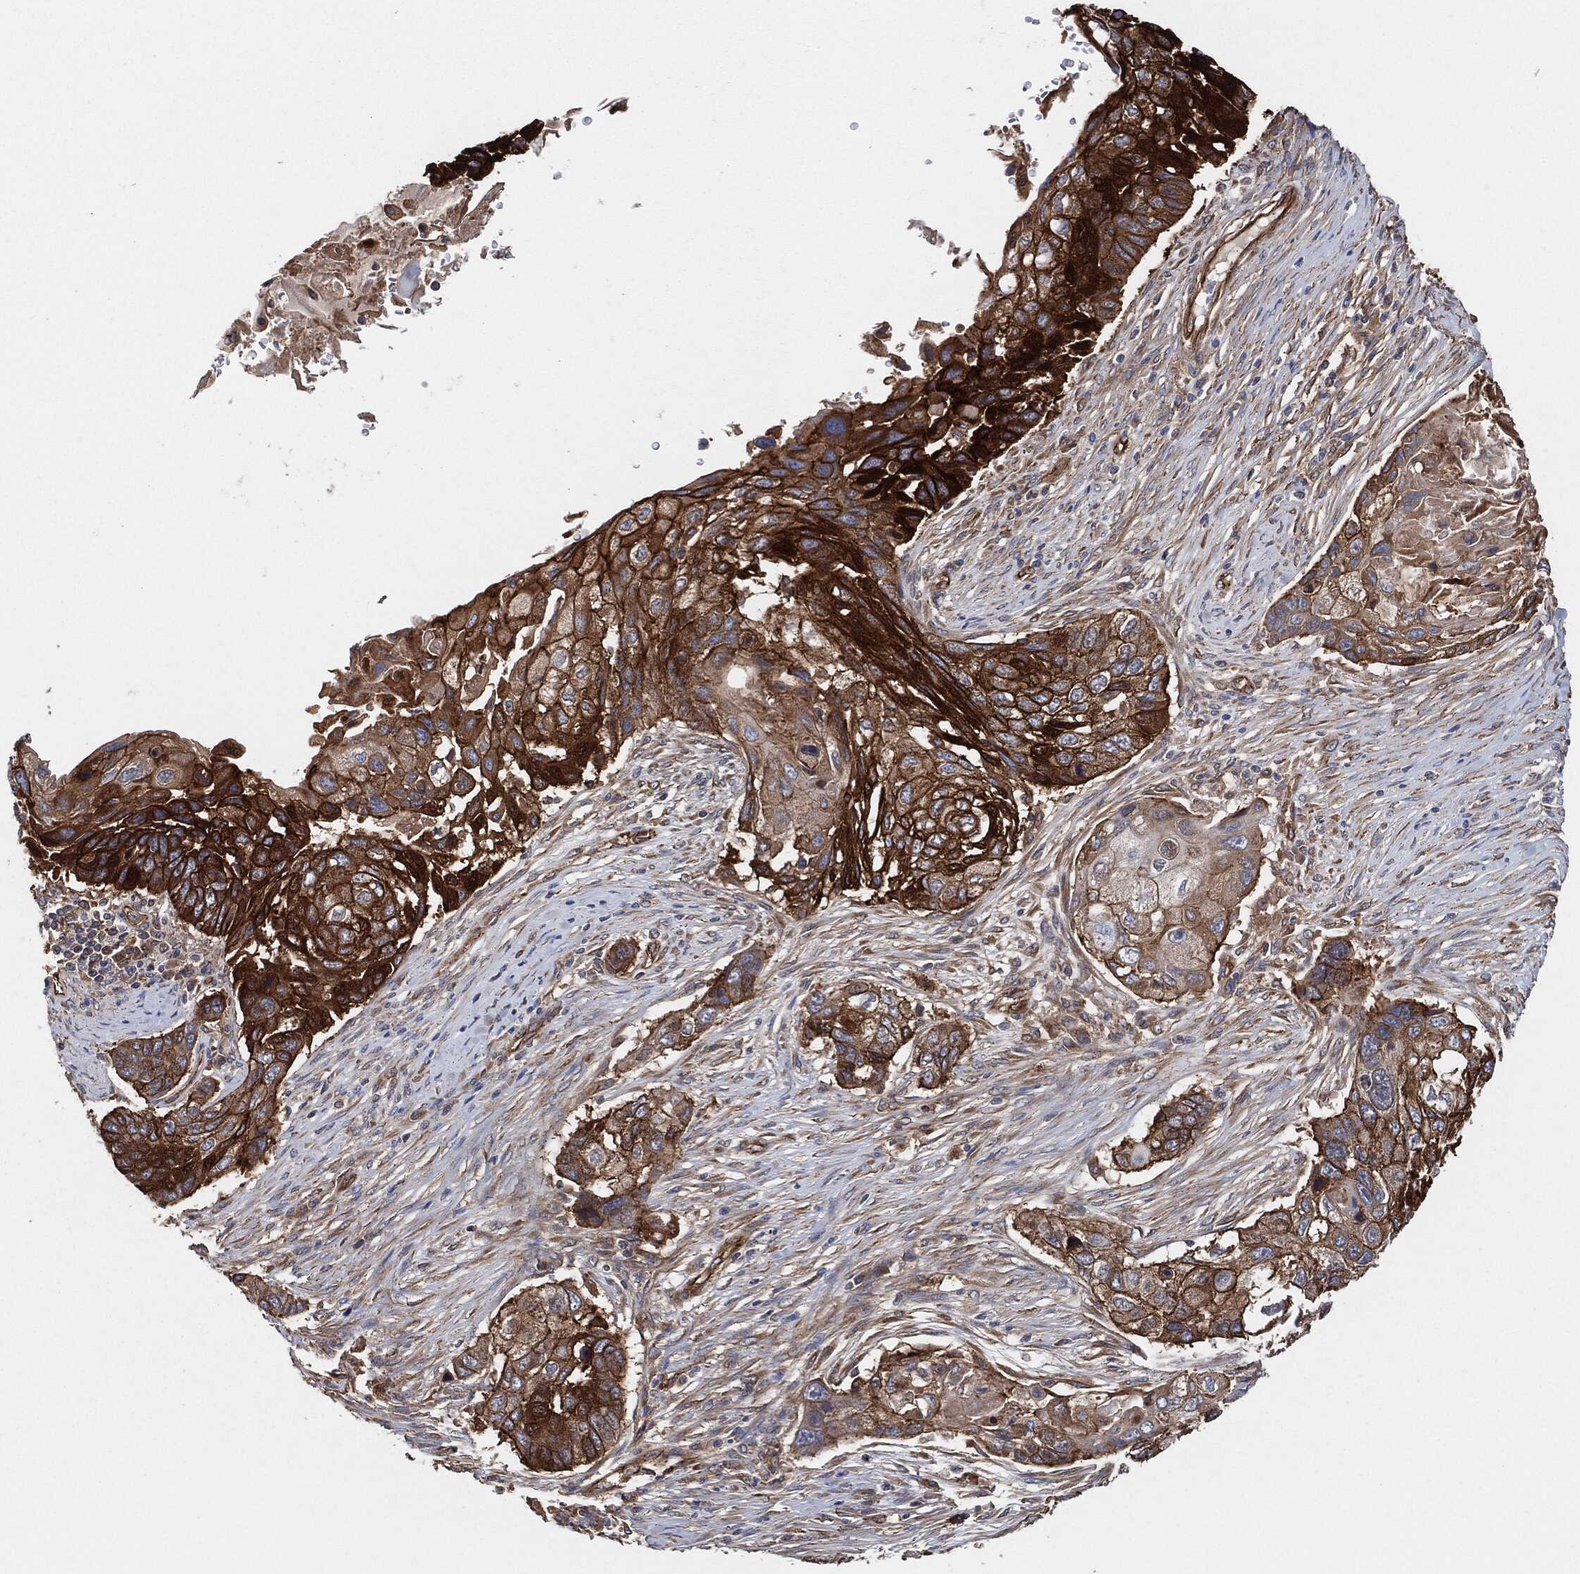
{"staining": {"intensity": "strong", "quantity": "25%-75%", "location": "cytoplasmic/membranous"}, "tissue": "lung cancer", "cell_type": "Tumor cells", "image_type": "cancer", "snomed": [{"axis": "morphology", "description": "Normal tissue, NOS"}, {"axis": "morphology", "description": "Squamous cell carcinoma, NOS"}, {"axis": "topography", "description": "Bronchus"}, {"axis": "topography", "description": "Lung"}], "caption": "This is a photomicrograph of IHC staining of lung cancer (squamous cell carcinoma), which shows strong staining in the cytoplasmic/membranous of tumor cells.", "gene": "CTNNA1", "patient": {"sex": "male", "age": 69}}